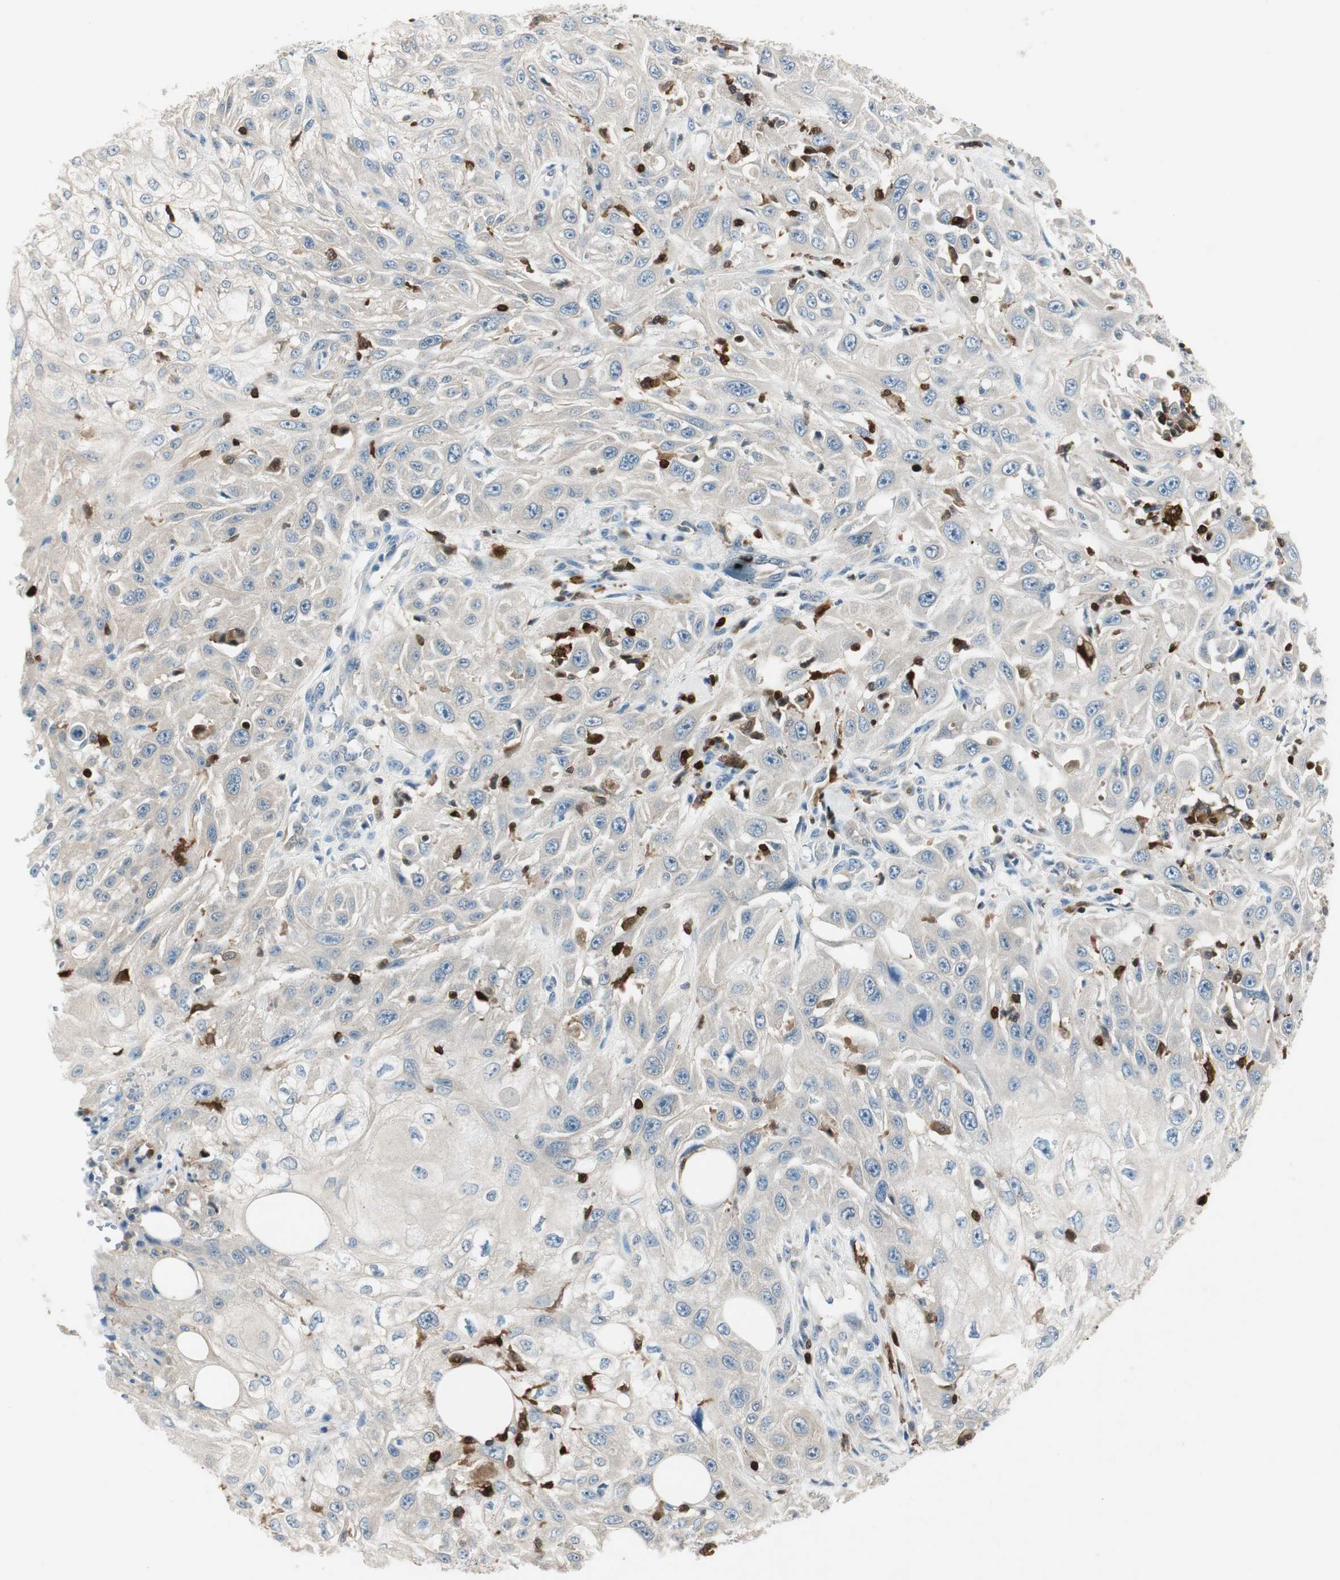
{"staining": {"intensity": "negative", "quantity": "none", "location": "none"}, "tissue": "skin cancer", "cell_type": "Tumor cells", "image_type": "cancer", "snomed": [{"axis": "morphology", "description": "Squamous cell carcinoma, NOS"}, {"axis": "topography", "description": "Skin"}], "caption": "This is a image of IHC staining of skin squamous cell carcinoma, which shows no staining in tumor cells.", "gene": "COTL1", "patient": {"sex": "male", "age": 75}}